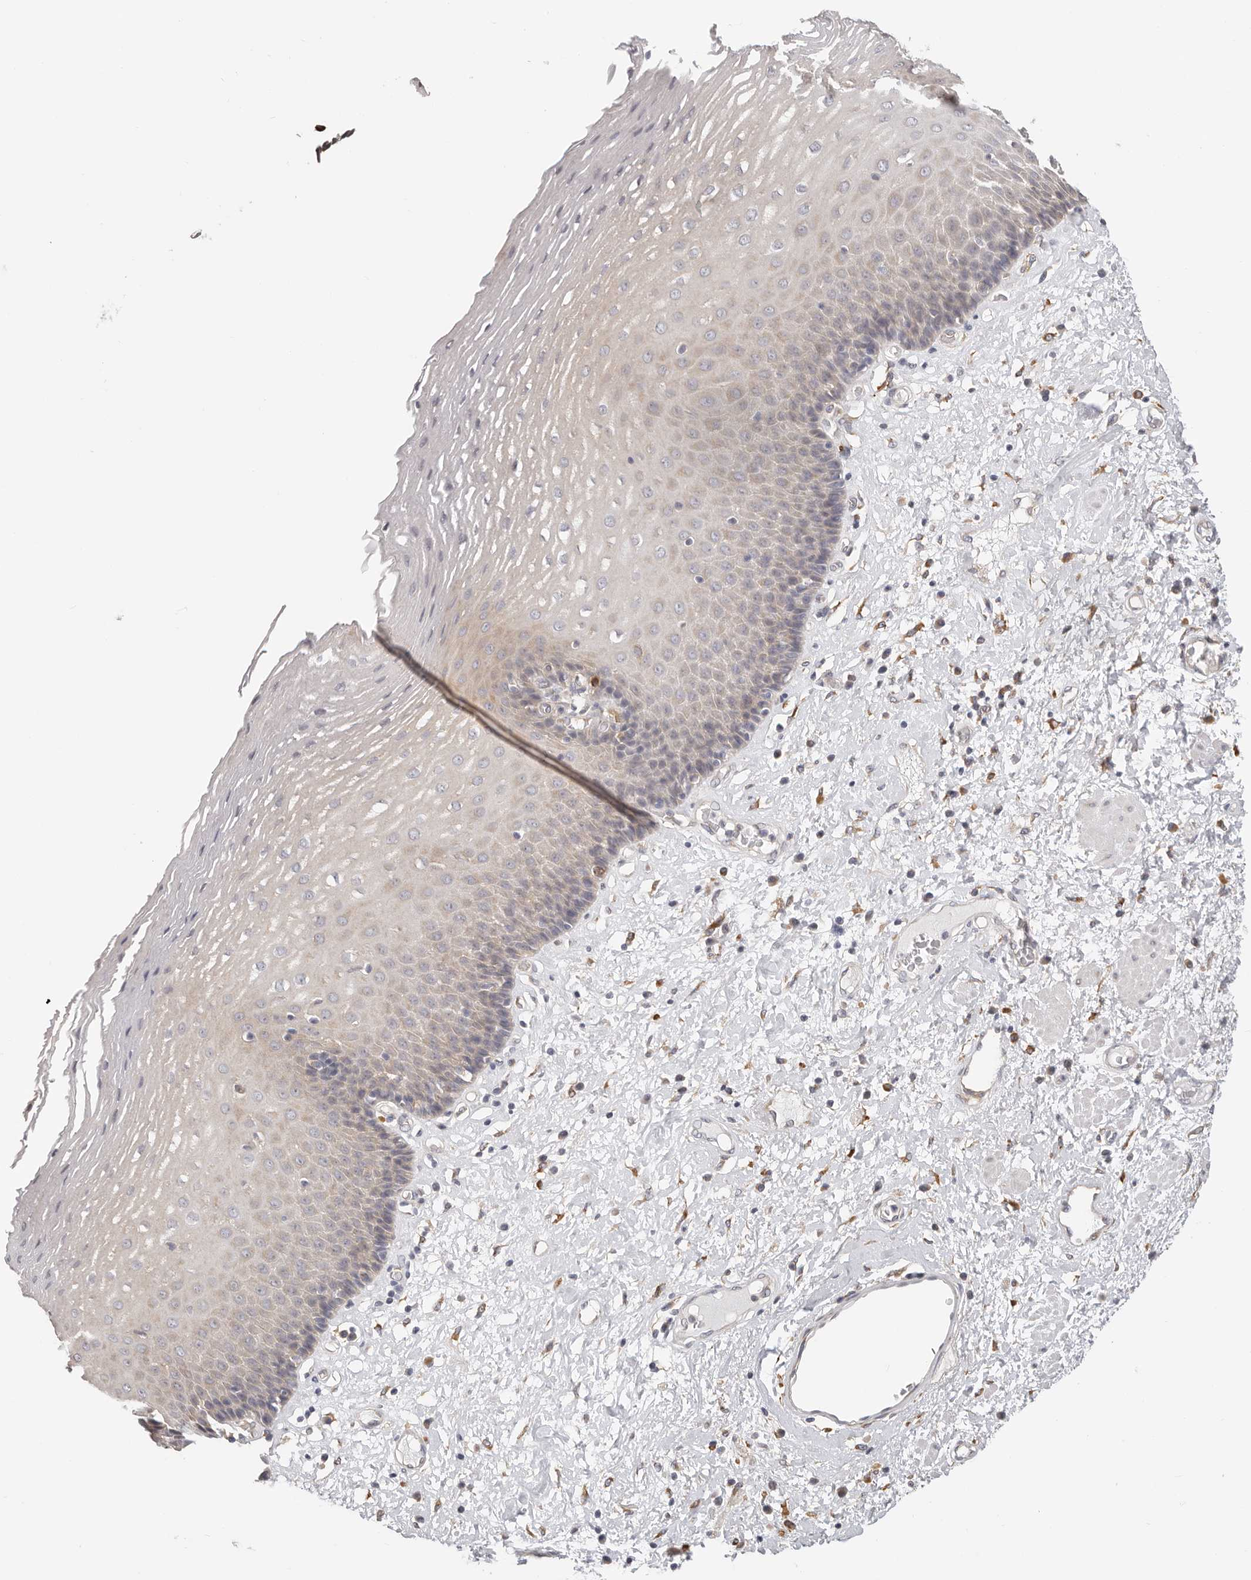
{"staining": {"intensity": "weak", "quantity": "<25%", "location": "cytoplasmic/membranous"}, "tissue": "esophagus", "cell_type": "Squamous epithelial cells", "image_type": "normal", "snomed": [{"axis": "morphology", "description": "Normal tissue, NOS"}, {"axis": "morphology", "description": "Adenocarcinoma, NOS"}, {"axis": "topography", "description": "Esophagus"}], "caption": "High magnification brightfield microscopy of normal esophagus stained with DAB (brown) and counterstained with hematoxylin (blue): squamous epithelial cells show no significant expression.", "gene": "AFDN", "patient": {"sex": "male", "age": 62}}